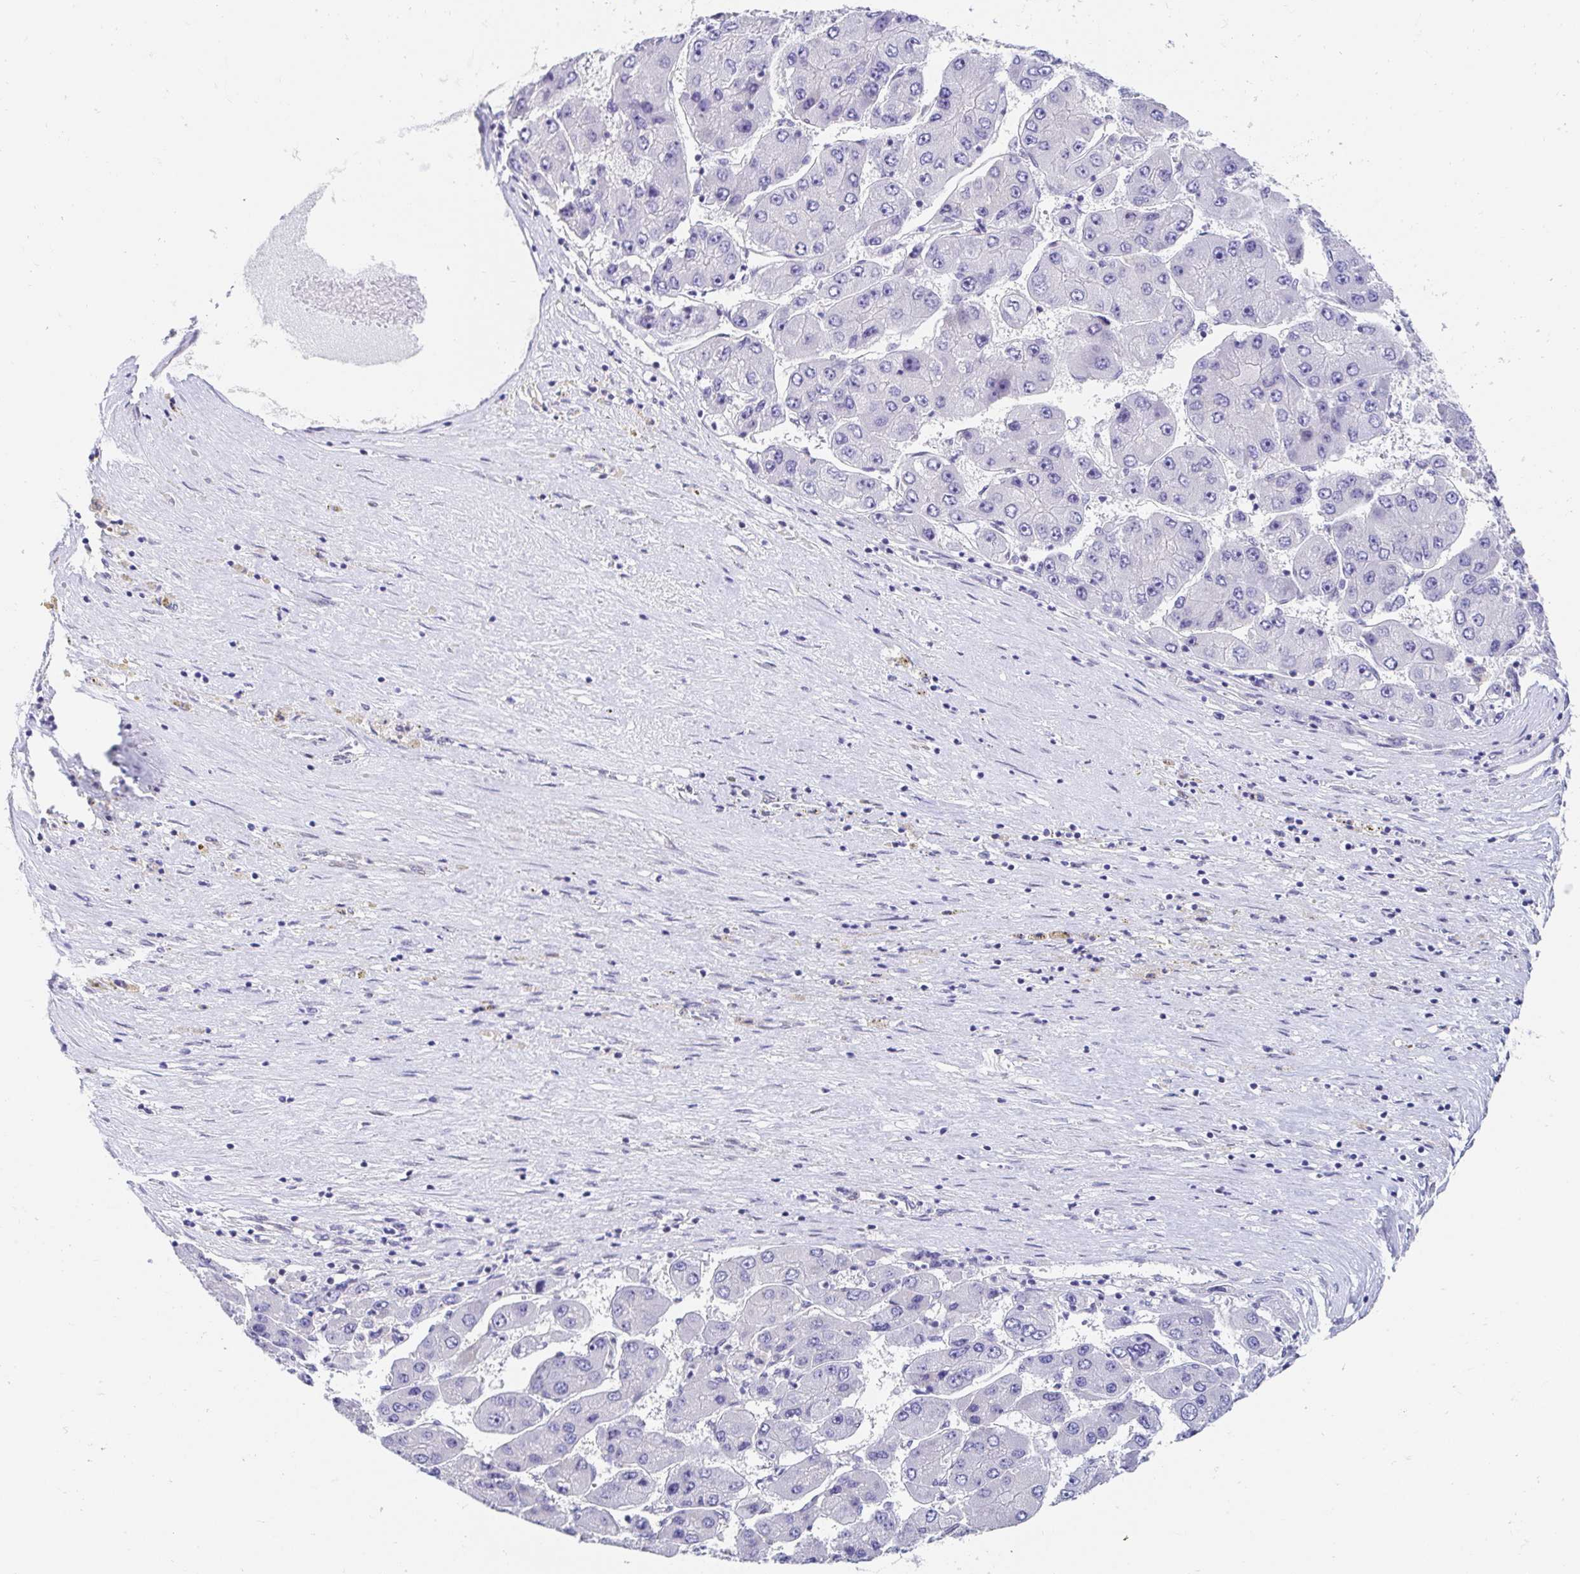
{"staining": {"intensity": "negative", "quantity": "none", "location": "none"}, "tissue": "liver cancer", "cell_type": "Tumor cells", "image_type": "cancer", "snomed": [{"axis": "morphology", "description": "Carcinoma, Hepatocellular, NOS"}, {"axis": "topography", "description": "Liver"}], "caption": "Liver hepatocellular carcinoma was stained to show a protein in brown. There is no significant staining in tumor cells. (DAB immunohistochemistry, high magnification).", "gene": "AKAP14", "patient": {"sex": "female", "age": 61}}